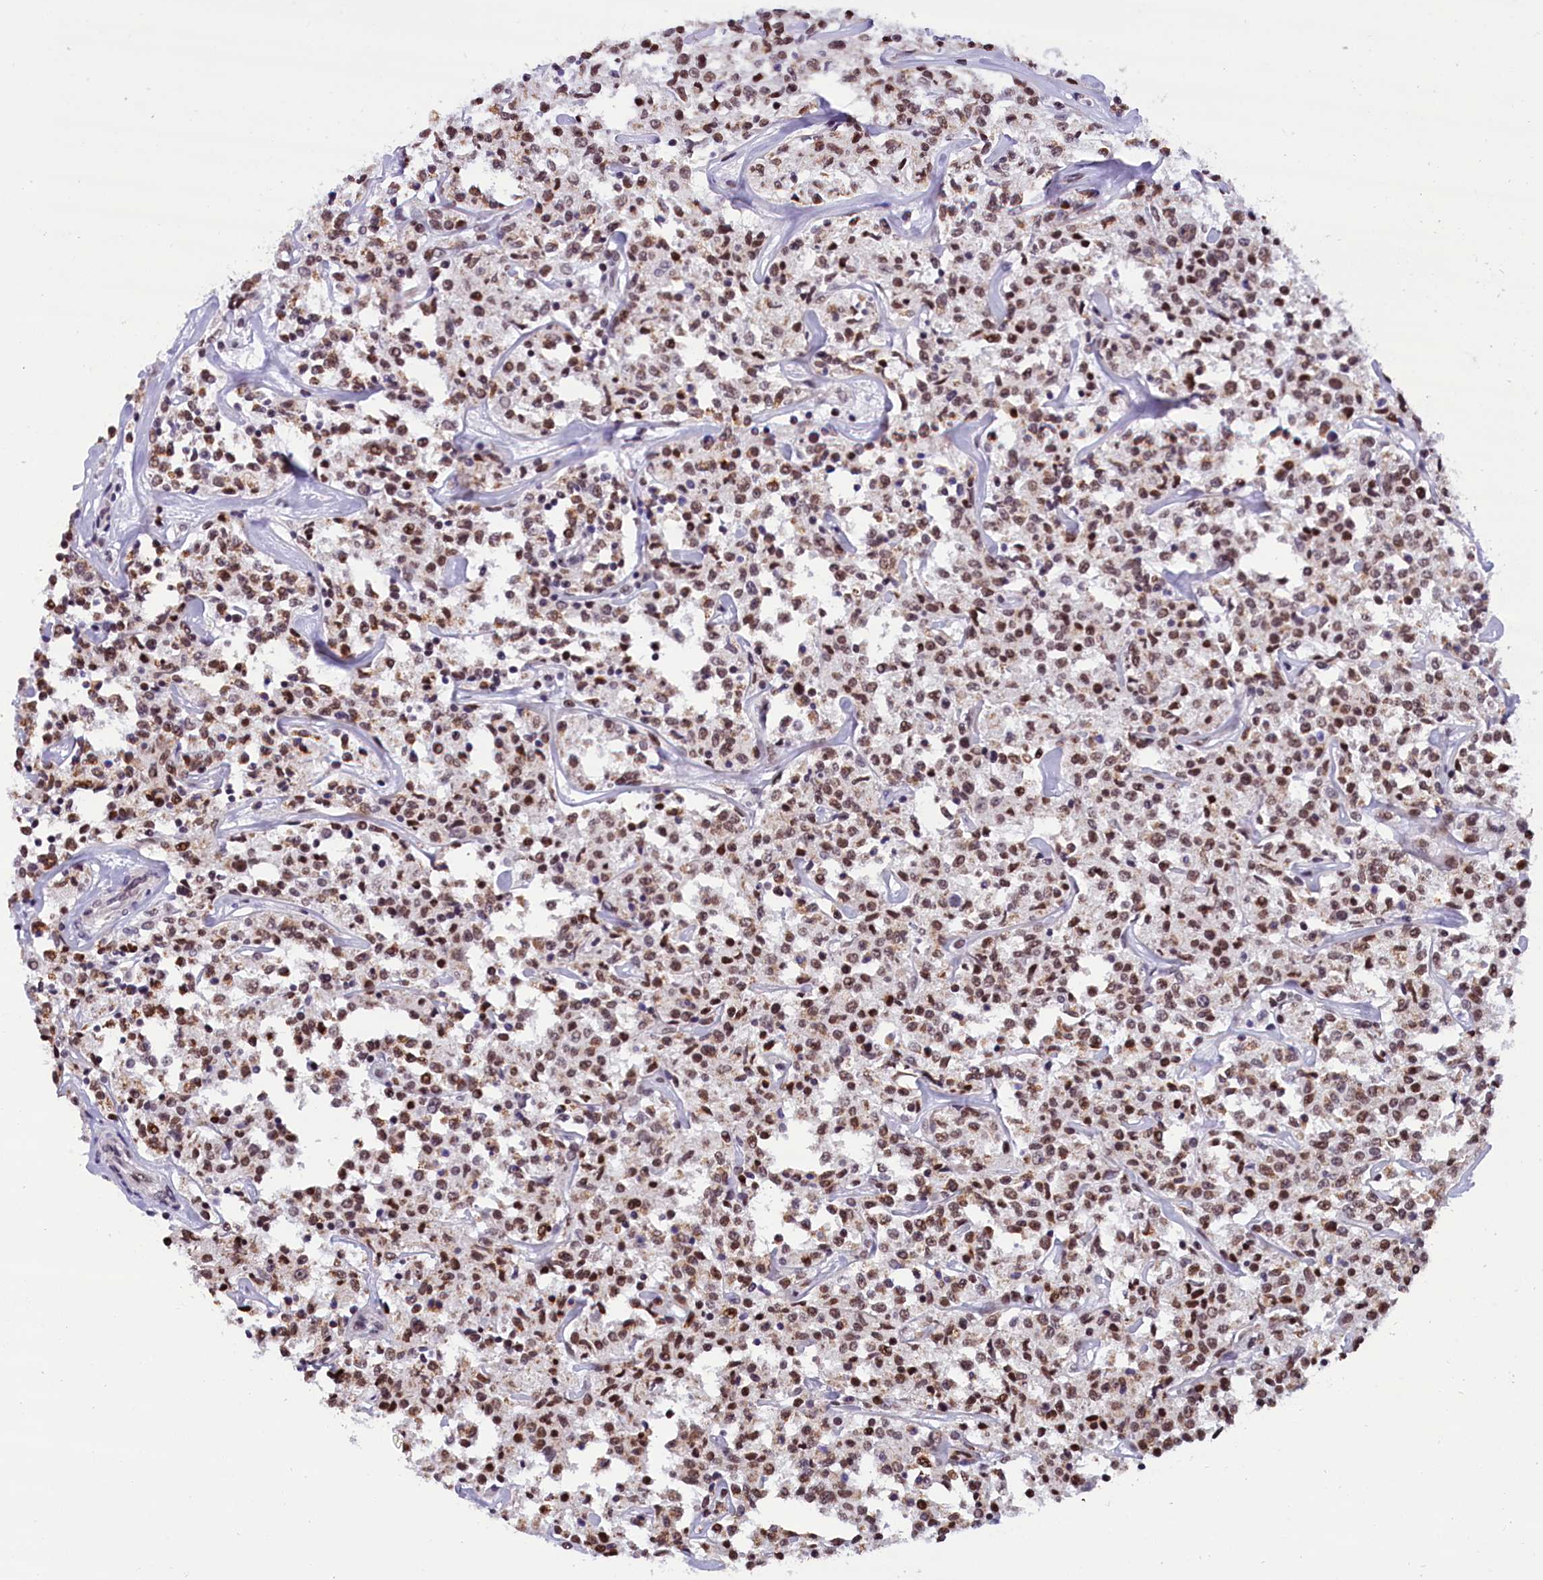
{"staining": {"intensity": "moderate", "quantity": ">75%", "location": "nuclear"}, "tissue": "lymphoma", "cell_type": "Tumor cells", "image_type": "cancer", "snomed": [{"axis": "morphology", "description": "Malignant lymphoma, non-Hodgkin's type, Low grade"}, {"axis": "topography", "description": "Small intestine"}], "caption": "DAB immunohistochemical staining of human lymphoma displays moderate nuclear protein positivity in approximately >75% of tumor cells.", "gene": "CDYL2", "patient": {"sex": "female", "age": 59}}